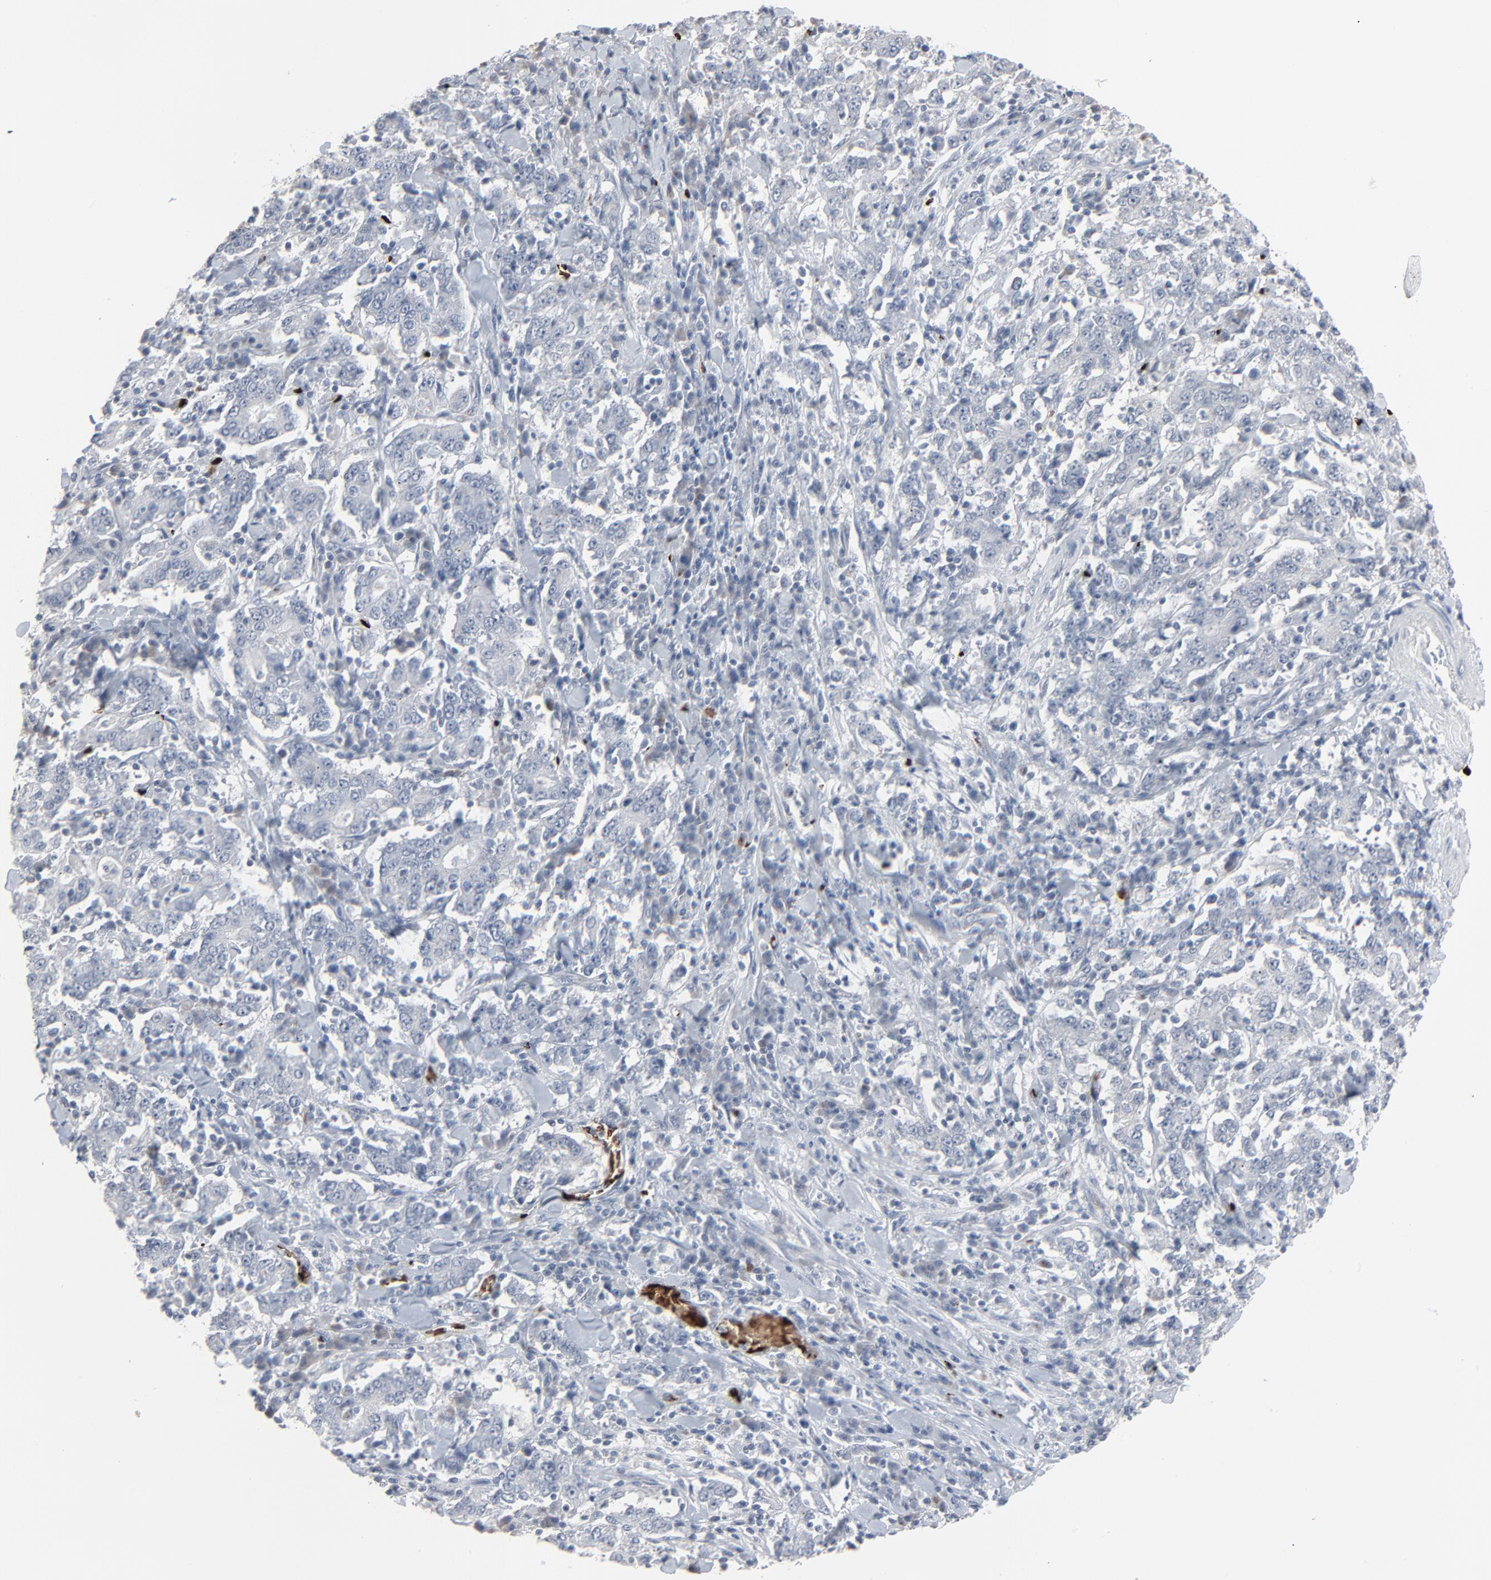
{"staining": {"intensity": "negative", "quantity": "none", "location": "none"}, "tissue": "stomach cancer", "cell_type": "Tumor cells", "image_type": "cancer", "snomed": [{"axis": "morphology", "description": "Normal tissue, NOS"}, {"axis": "morphology", "description": "Adenocarcinoma, NOS"}, {"axis": "topography", "description": "Stomach, upper"}, {"axis": "topography", "description": "Stomach"}], "caption": "An immunohistochemistry (IHC) photomicrograph of stomach adenocarcinoma is shown. There is no staining in tumor cells of stomach adenocarcinoma.", "gene": "SAGE1", "patient": {"sex": "male", "age": 59}}